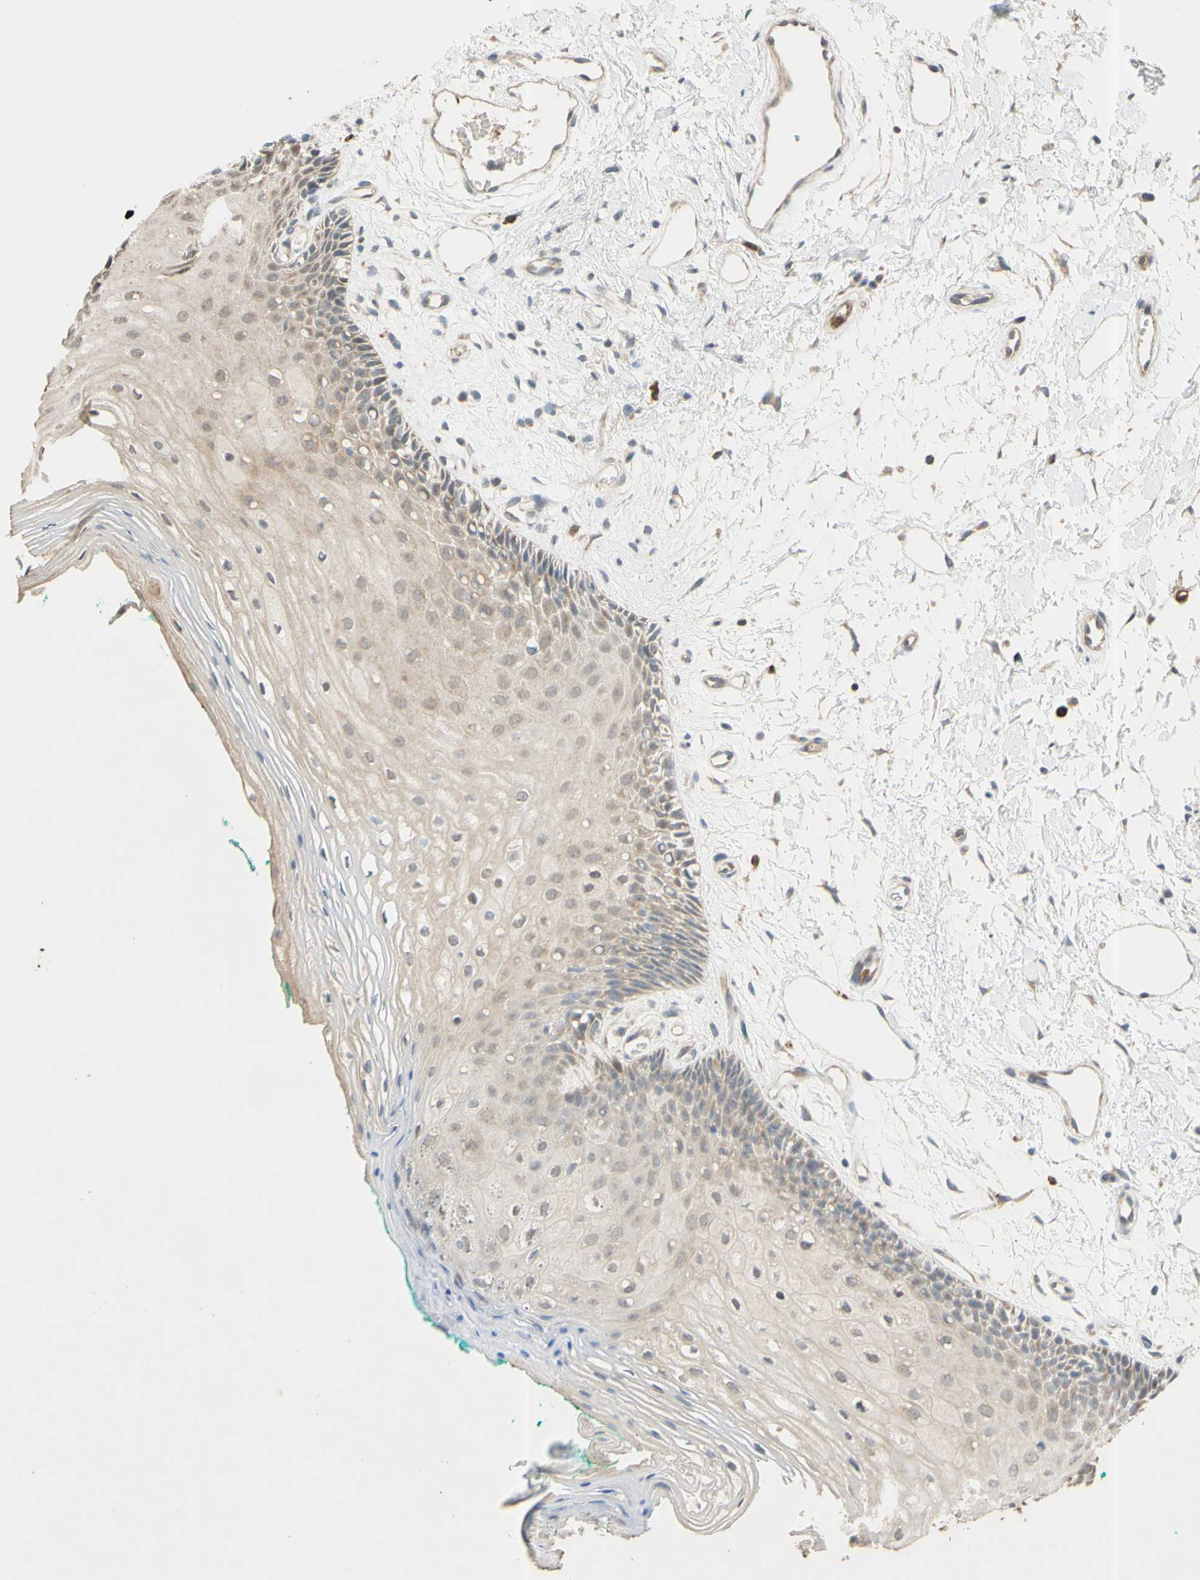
{"staining": {"intensity": "weak", "quantity": ">75%", "location": "cytoplasmic/membranous"}, "tissue": "oral mucosa", "cell_type": "Squamous epithelial cells", "image_type": "normal", "snomed": [{"axis": "morphology", "description": "Normal tissue, NOS"}, {"axis": "topography", "description": "Skeletal muscle"}, {"axis": "topography", "description": "Oral tissue"}, {"axis": "topography", "description": "Peripheral nerve tissue"}], "caption": "Human oral mucosa stained with a brown dye reveals weak cytoplasmic/membranous positive positivity in about >75% of squamous epithelial cells.", "gene": "GATA1", "patient": {"sex": "female", "age": 84}}